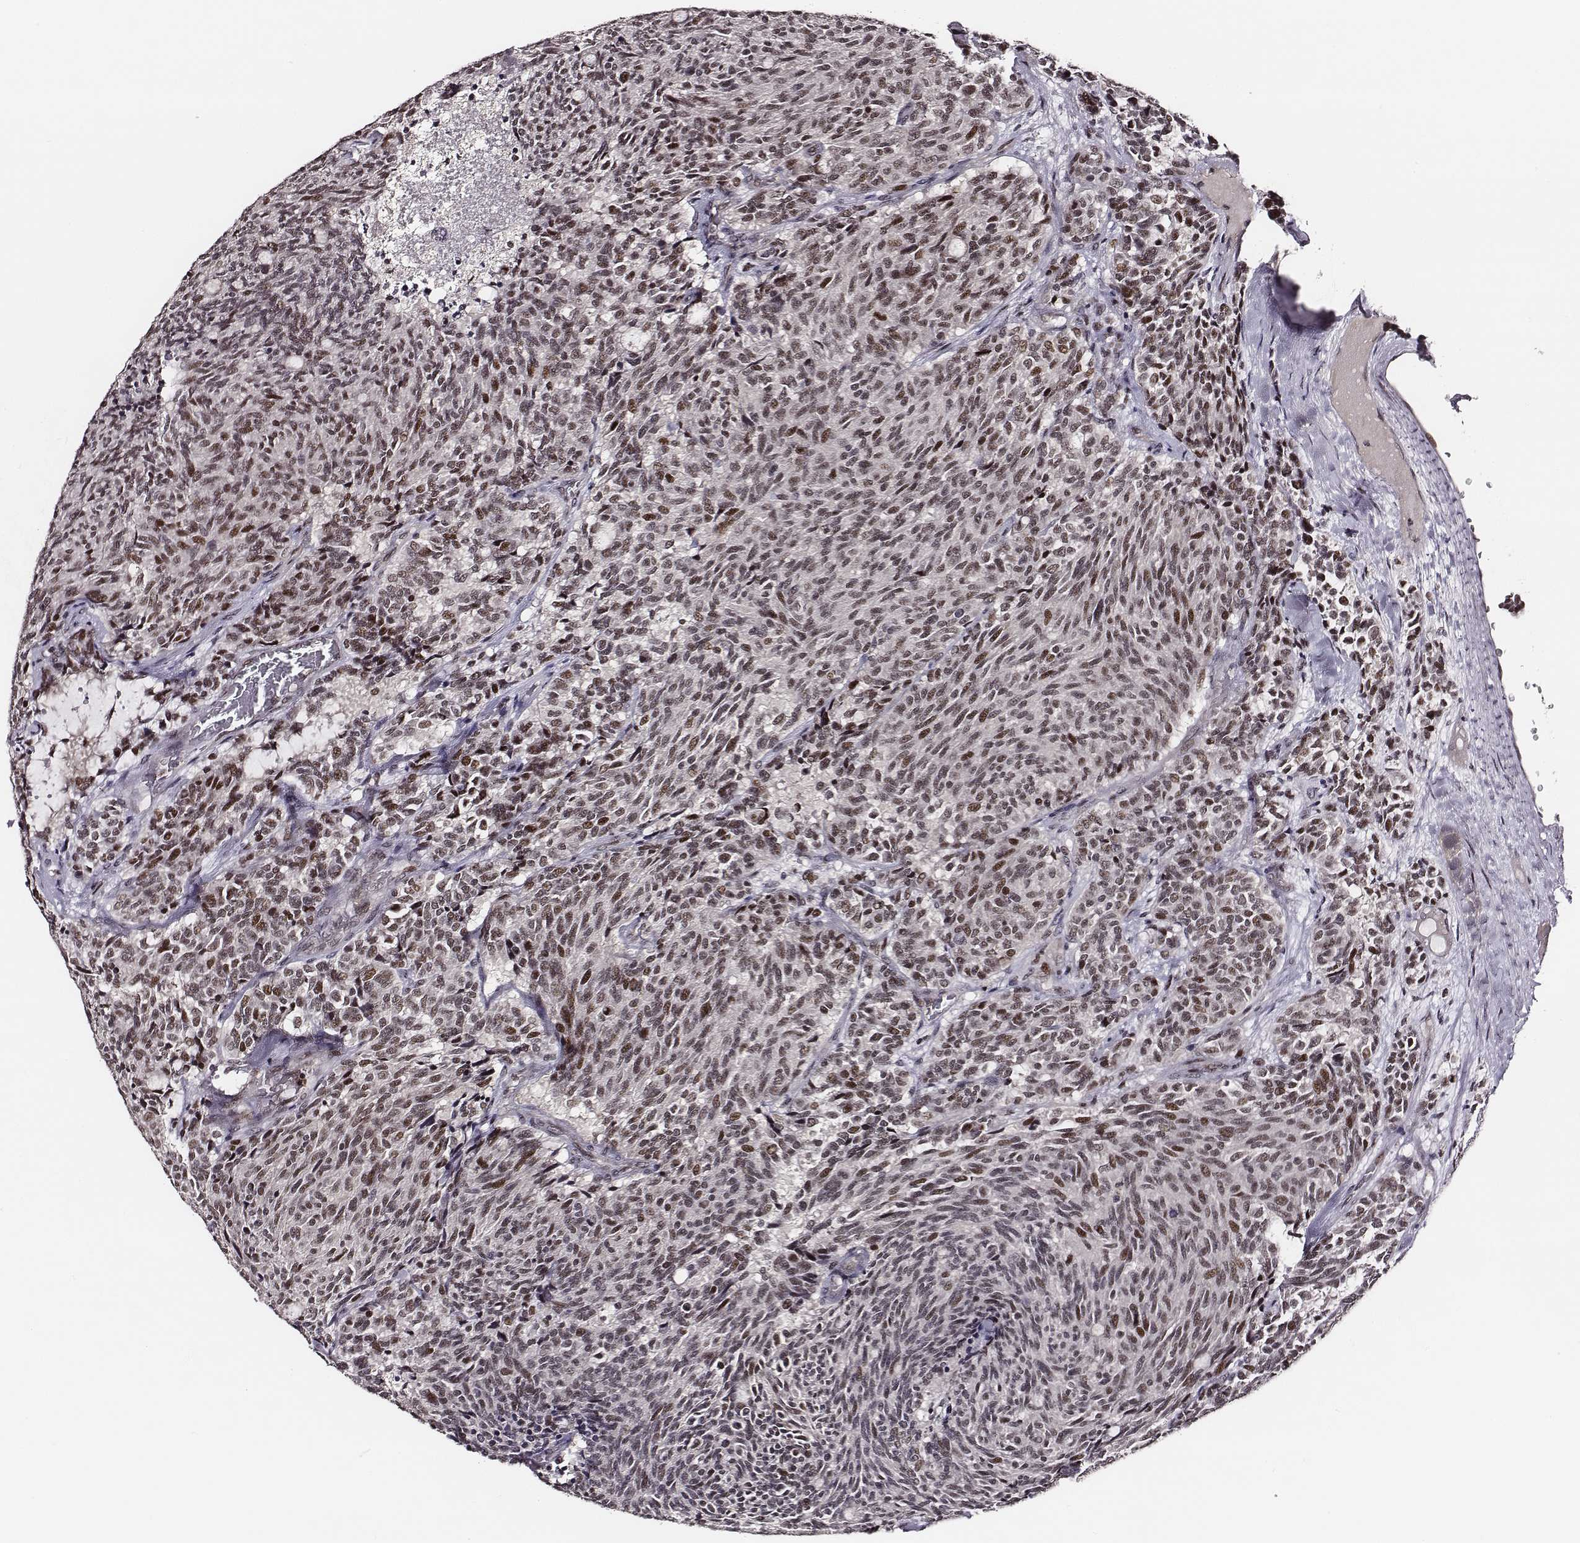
{"staining": {"intensity": "moderate", "quantity": ">75%", "location": "nuclear"}, "tissue": "carcinoid", "cell_type": "Tumor cells", "image_type": "cancer", "snomed": [{"axis": "morphology", "description": "Carcinoid, malignant, NOS"}, {"axis": "topography", "description": "Pancreas"}], "caption": "Human carcinoid stained for a protein (brown) shows moderate nuclear positive expression in about >75% of tumor cells.", "gene": "PPARA", "patient": {"sex": "female", "age": 54}}